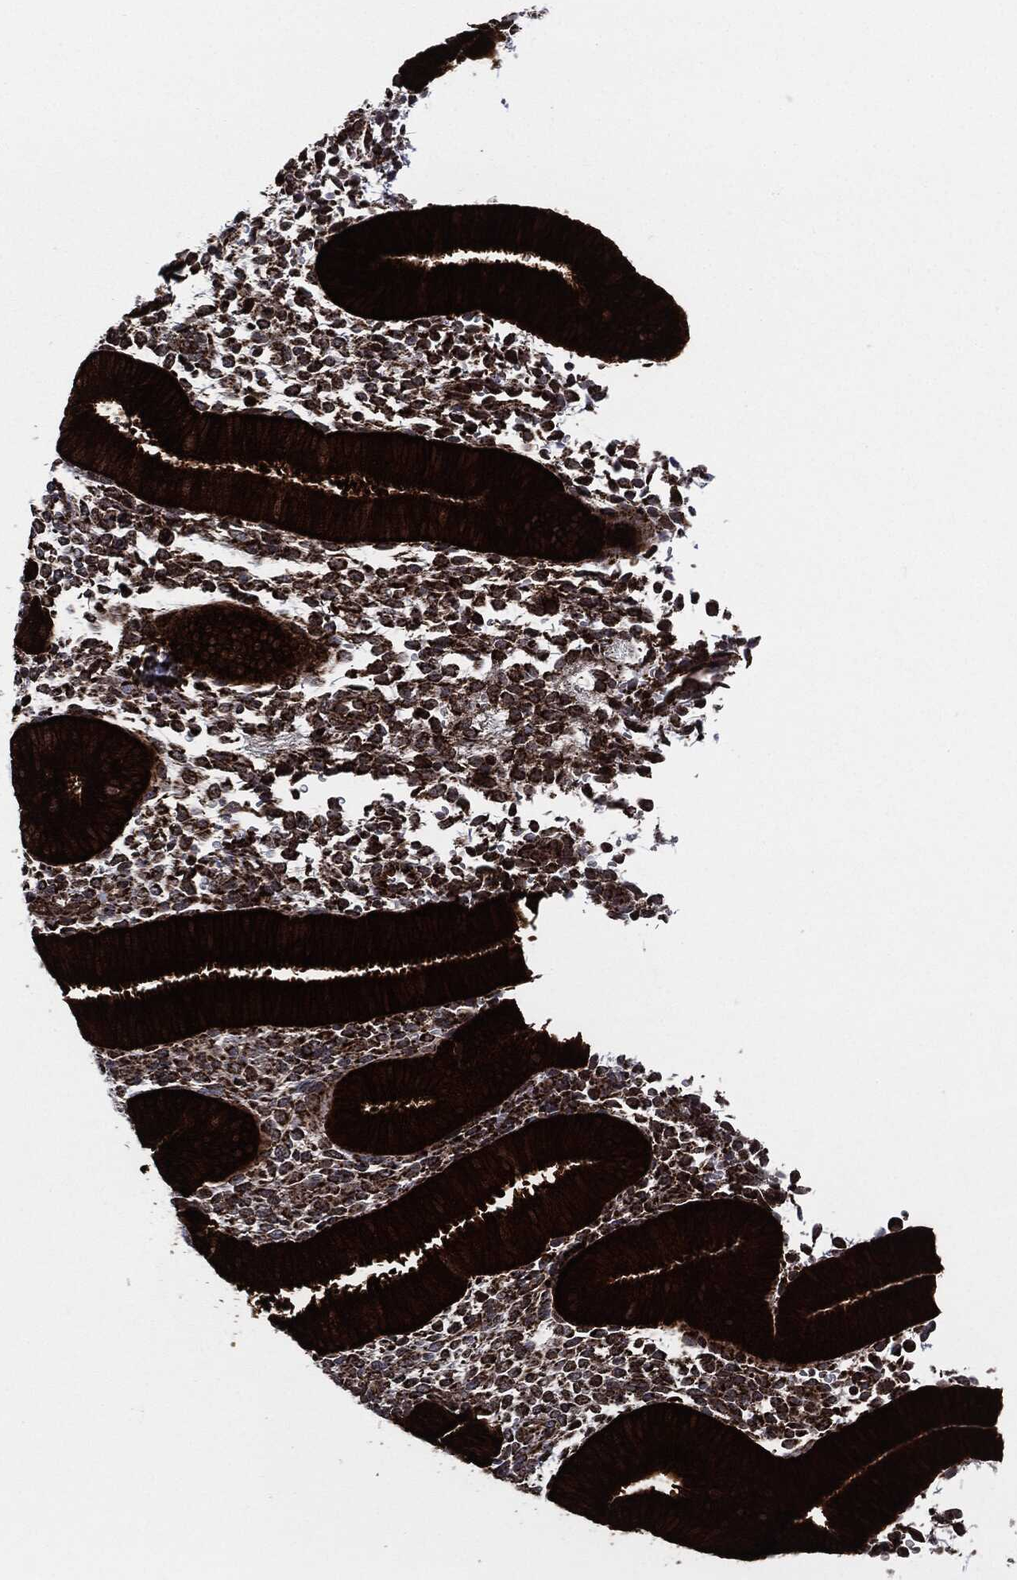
{"staining": {"intensity": "strong", "quantity": "25%-75%", "location": "cytoplasmic/membranous"}, "tissue": "endometrium", "cell_type": "Cells in endometrial stroma", "image_type": "normal", "snomed": [{"axis": "morphology", "description": "Normal tissue, NOS"}, {"axis": "topography", "description": "Endometrium"}], "caption": "Brown immunohistochemical staining in benign human endometrium displays strong cytoplasmic/membranous expression in approximately 25%-75% of cells in endometrial stroma.", "gene": "FH", "patient": {"sex": "female", "age": 39}}